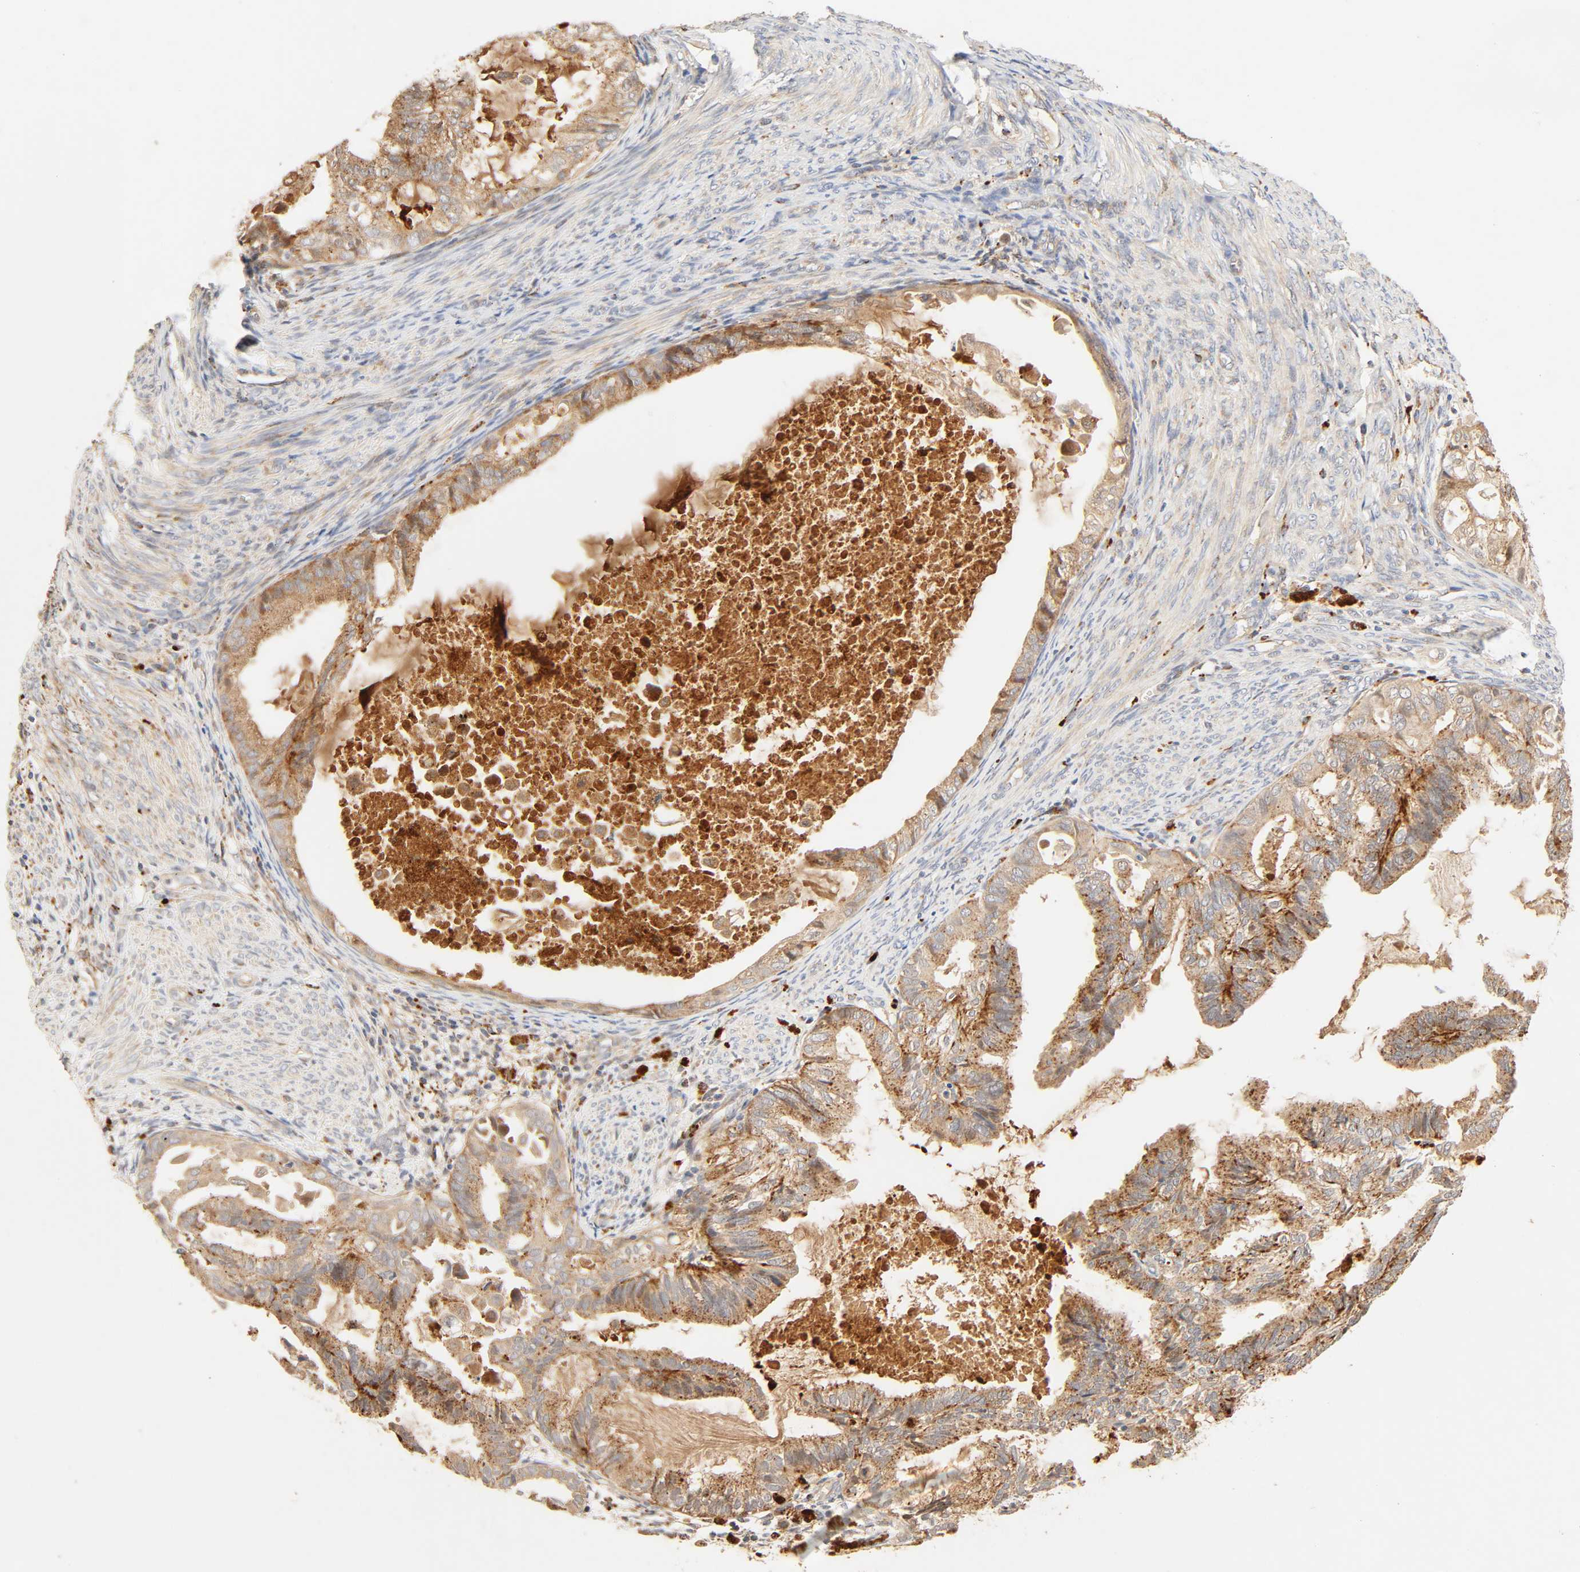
{"staining": {"intensity": "strong", "quantity": ">75%", "location": "cytoplasmic/membranous"}, "tissue": "cervical cancer", "cell_type": "Tumor cells", "image_type": "cancer", "snomed": [{"axis": "morphology", "description": "Normal tissue, NOS"}, {"axis": "morphology", "description": "Adenocarcinoma, NOS"}, {"axis": "topography", "description": "Cervix"}, {"axis": "topography", "description": "Endometrium"}], "caption": "Immunohistochemistry of adenocarcinoma (cervical) displays high levels of strong cytoplasmic/membranous expression in about >75% of tumor cells.", "gene": "MAPK6", "patient": {"sex": "female", "age": 86}}